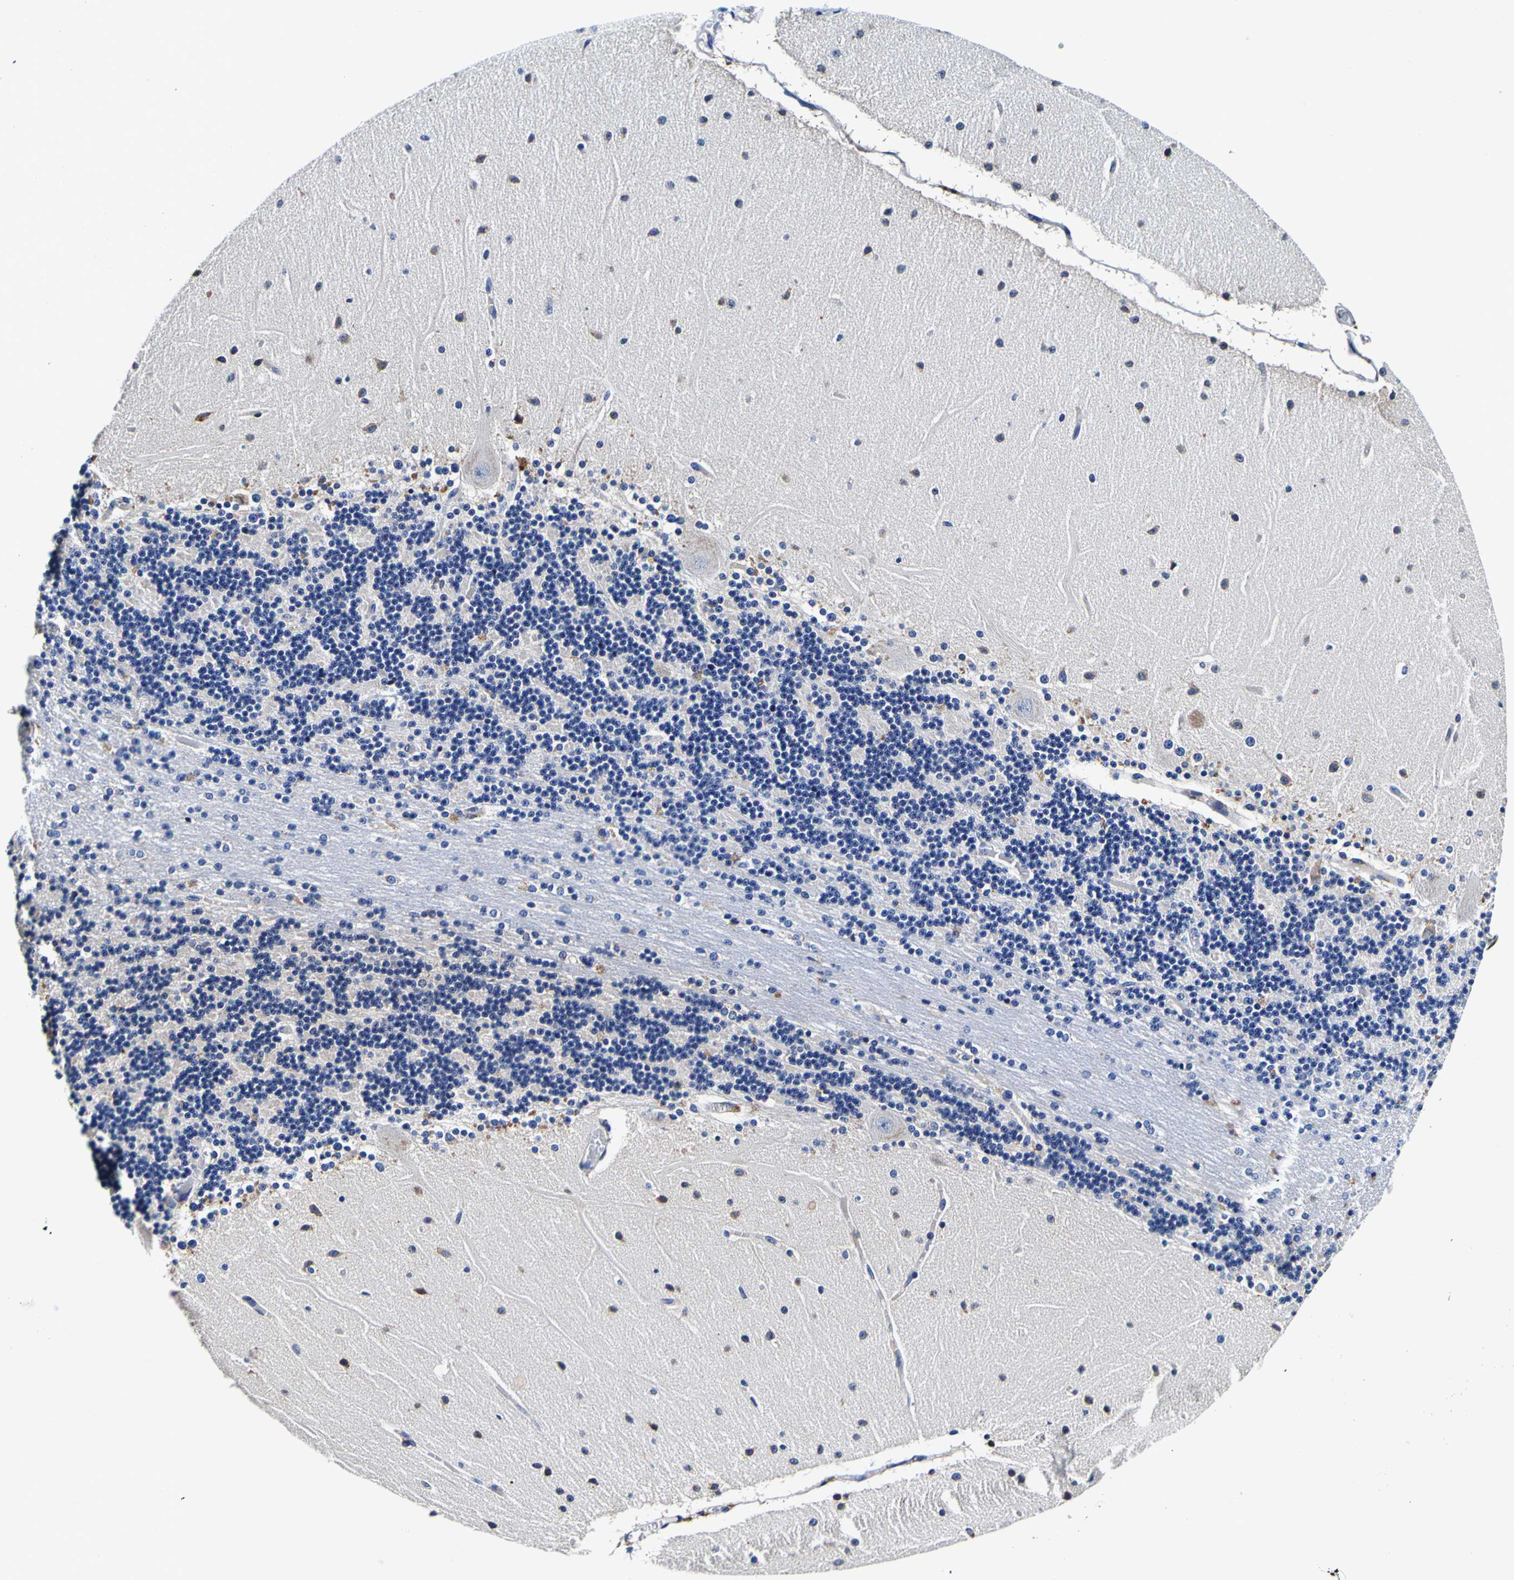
{"staining": {"intensity": "negative", "quantity": "none", "location": "none"}, "tissue": "cerebellum", "cell_type": "Cells in granular layer", "image_type": "normal", "snomed": [{"axis": "morphology", "description": "Normal tissue, NOS"}, {"axis": "topography", "description": "Cerebellum"}], "caption": "The immunohistochemistry (IHC) histopathology image has no significant staining in cells in granular layer of cerebellum.", "gene": "P4HB", "patient": {"sex": "female", "age": 54}}